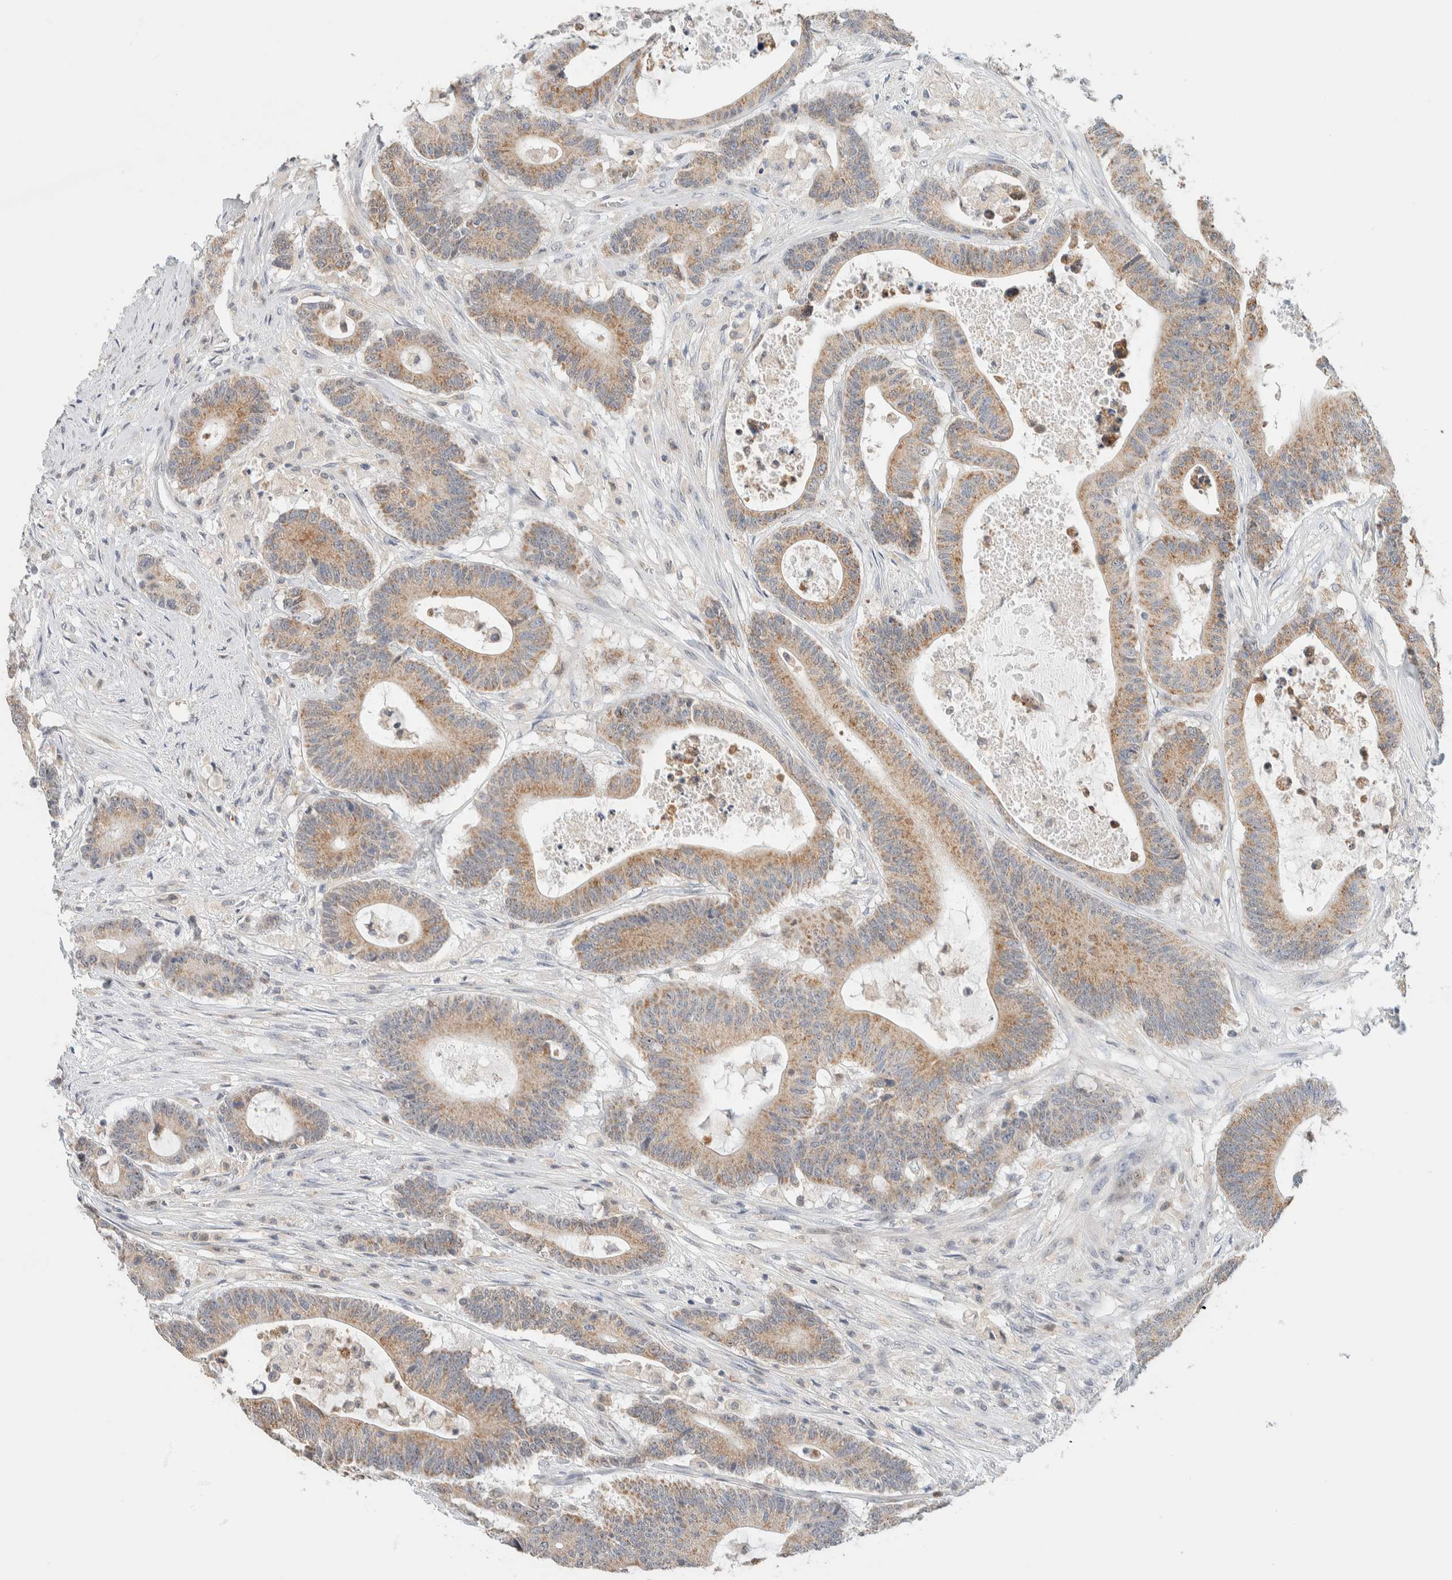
{"staining": {"intensity": "weak", "quantity": ">75%", "location": "cytoplasmic/membranous"}, "tissue": "colorectal cancer", "cell_type": "Tumor cells", "image_type": "cancer", "snomed": [{"axis": "morphology", "description": "Adenocarcinoma, NOS"}, {"axis": "topography", "description": "Colon"}], "caption": "About >75% of tumor cells in human colorectal adenocarcinoma show weak cytoplasmic/membranous protein positivity as visualized by brown immunohistochemical staining.", "gene": "HDHD3", "patient": {"sex": "female", "age": 84}}